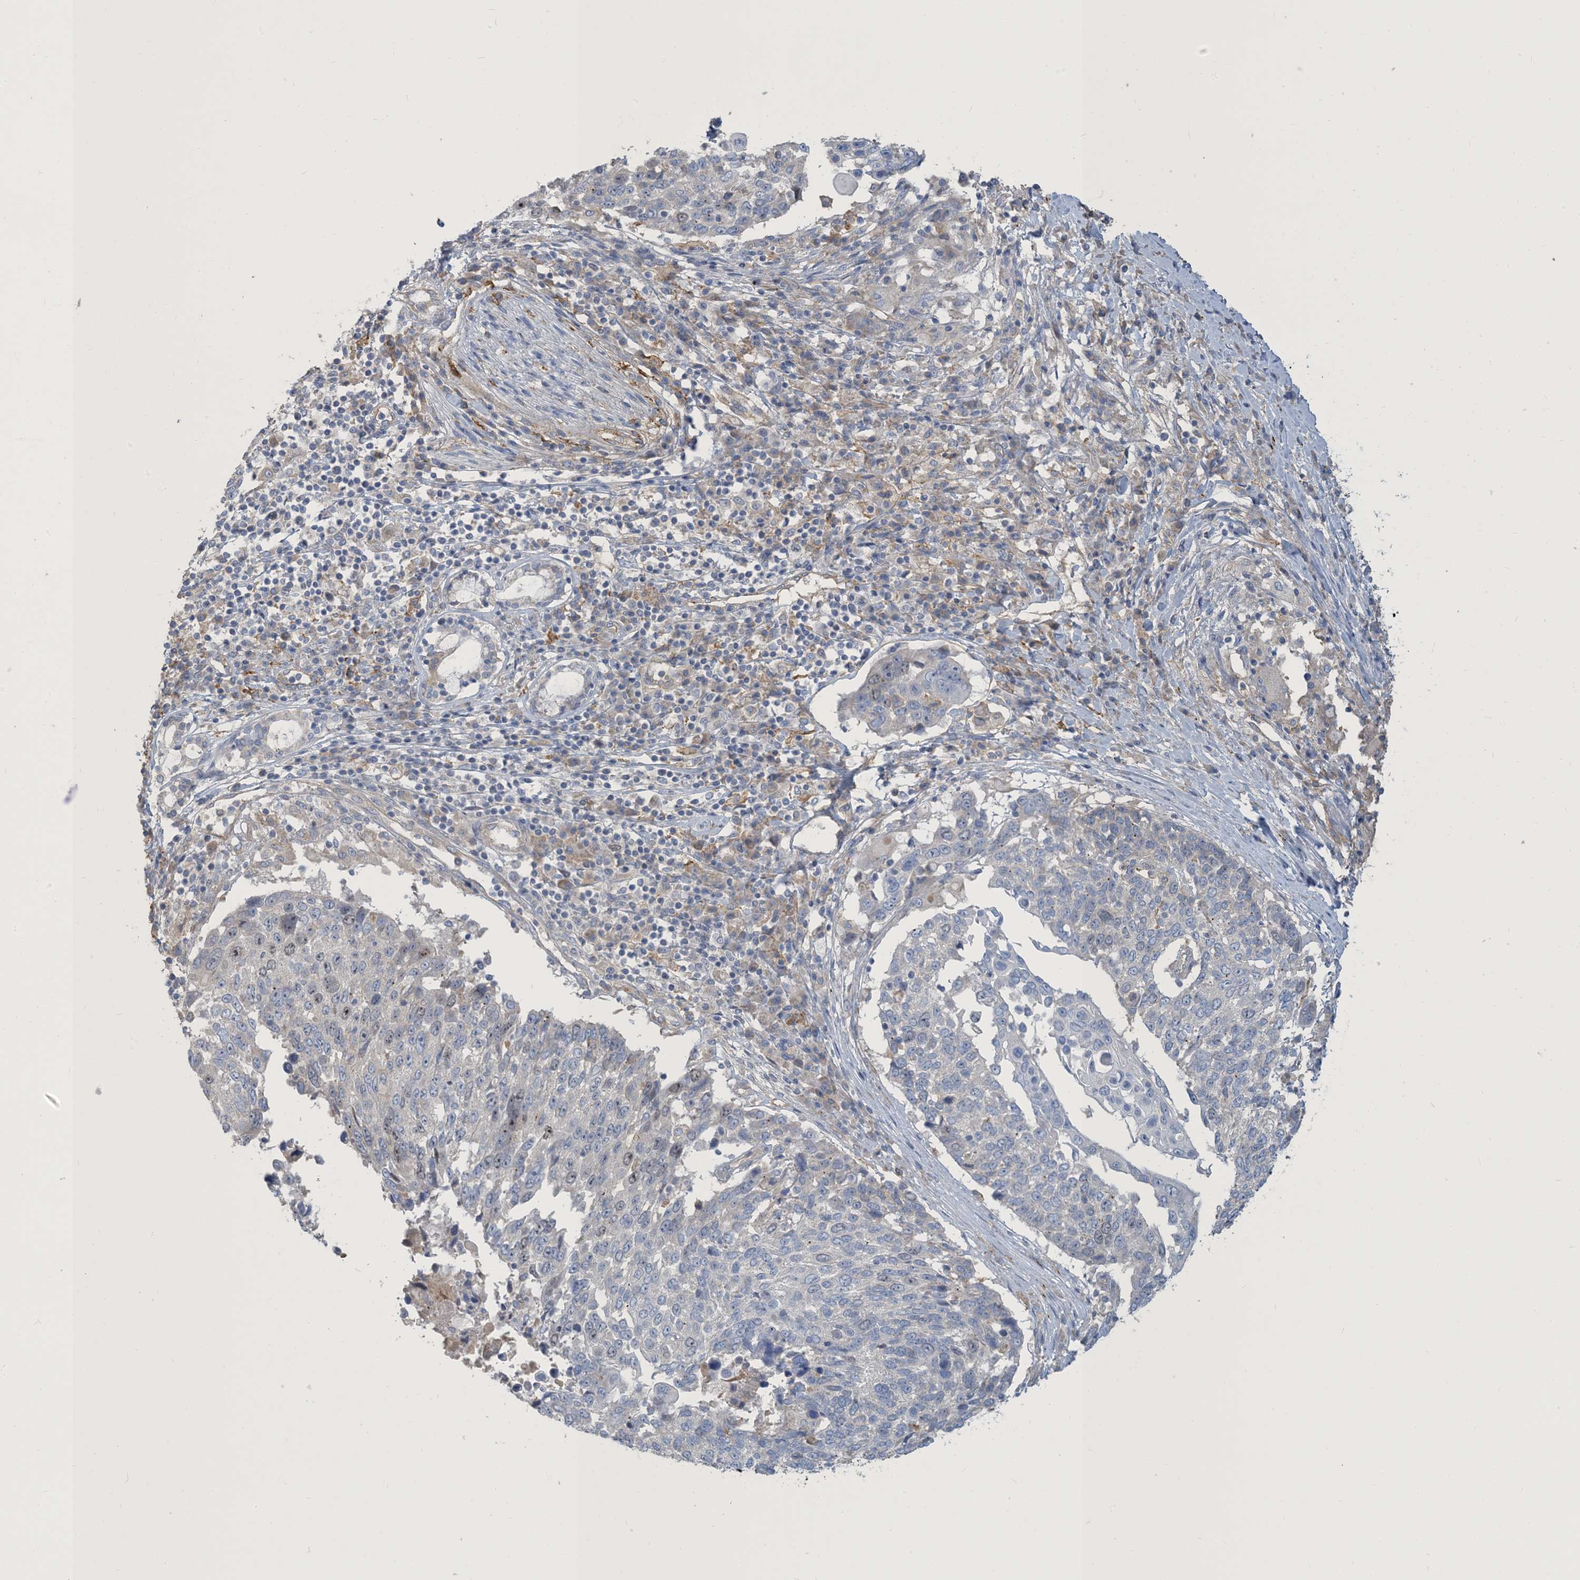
{"staining": {"intensity": "negative", "quantity": "none", "location": "none"}, "tissue": "lung cancer", "cell_type": "Tumor cells", "image_type": "cancer", "snomed": [{"axis": "morphology", "description": "Squamous cell carcinoma, NOS"}, {"axis": "topography", "description": "Lung"}], "caption": "The histopathology image displays no staining of tumor cells in squamous cell carcinoma (lung). (Stains: DAB immunohistochemistry with hematoxylin counter stain, Microscopy: brightfield microscopy at high magnification).", "gene": "PEAR1", "patient": {"sex": "male", "age": 66}}